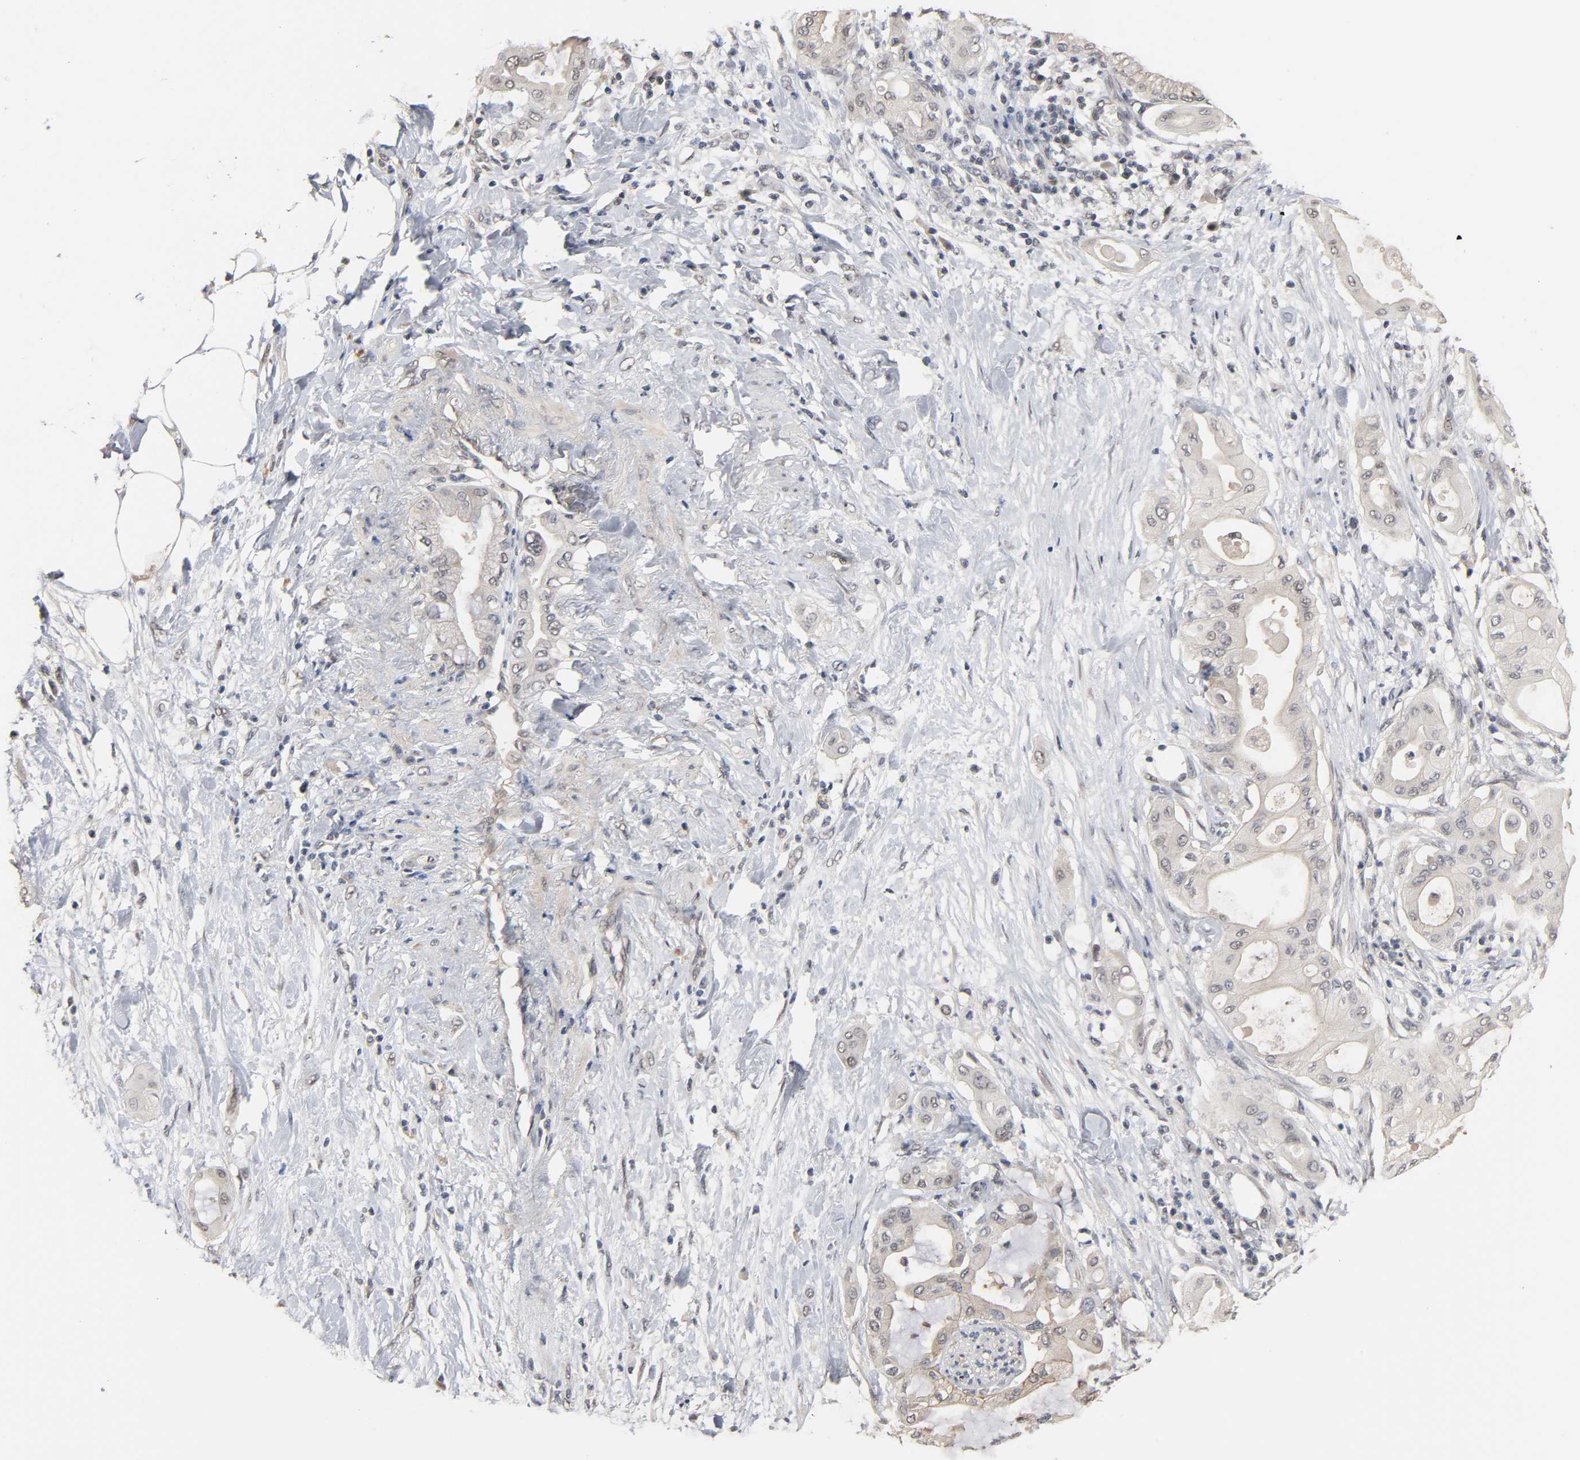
{"staining": {"intensity": "weak", "quantity": "25%-75%", "location": "cytoplasmic/membranous"}, "tissue": "pancreatic cancer", "cell_type": "Tumor cells", "image_type": "cancer", "snomed": [{"axis": "morphology", "description": "Adenocarcinoma, NOS"}, {"axis": "morphology", "description": "Adenocarcinoma, metastatic, NOS"}, {"axis": "topography", "description": "Lymph node"}, {"axis": "topography", "description": "Pancreas"}, {"axis": "topography", "description": "Duodenum"}], "caption": "DAB (3,3'-diaminobenzidine) immunohistochemical staining of human pancreatic metastatic adenocarcinoma reveals weak cytoplasmic/membranous protein expression in approximately 25%-75% of tumor cells.", "gene": "HTR1E", "patient": {"sex": "female", "age": 64}}